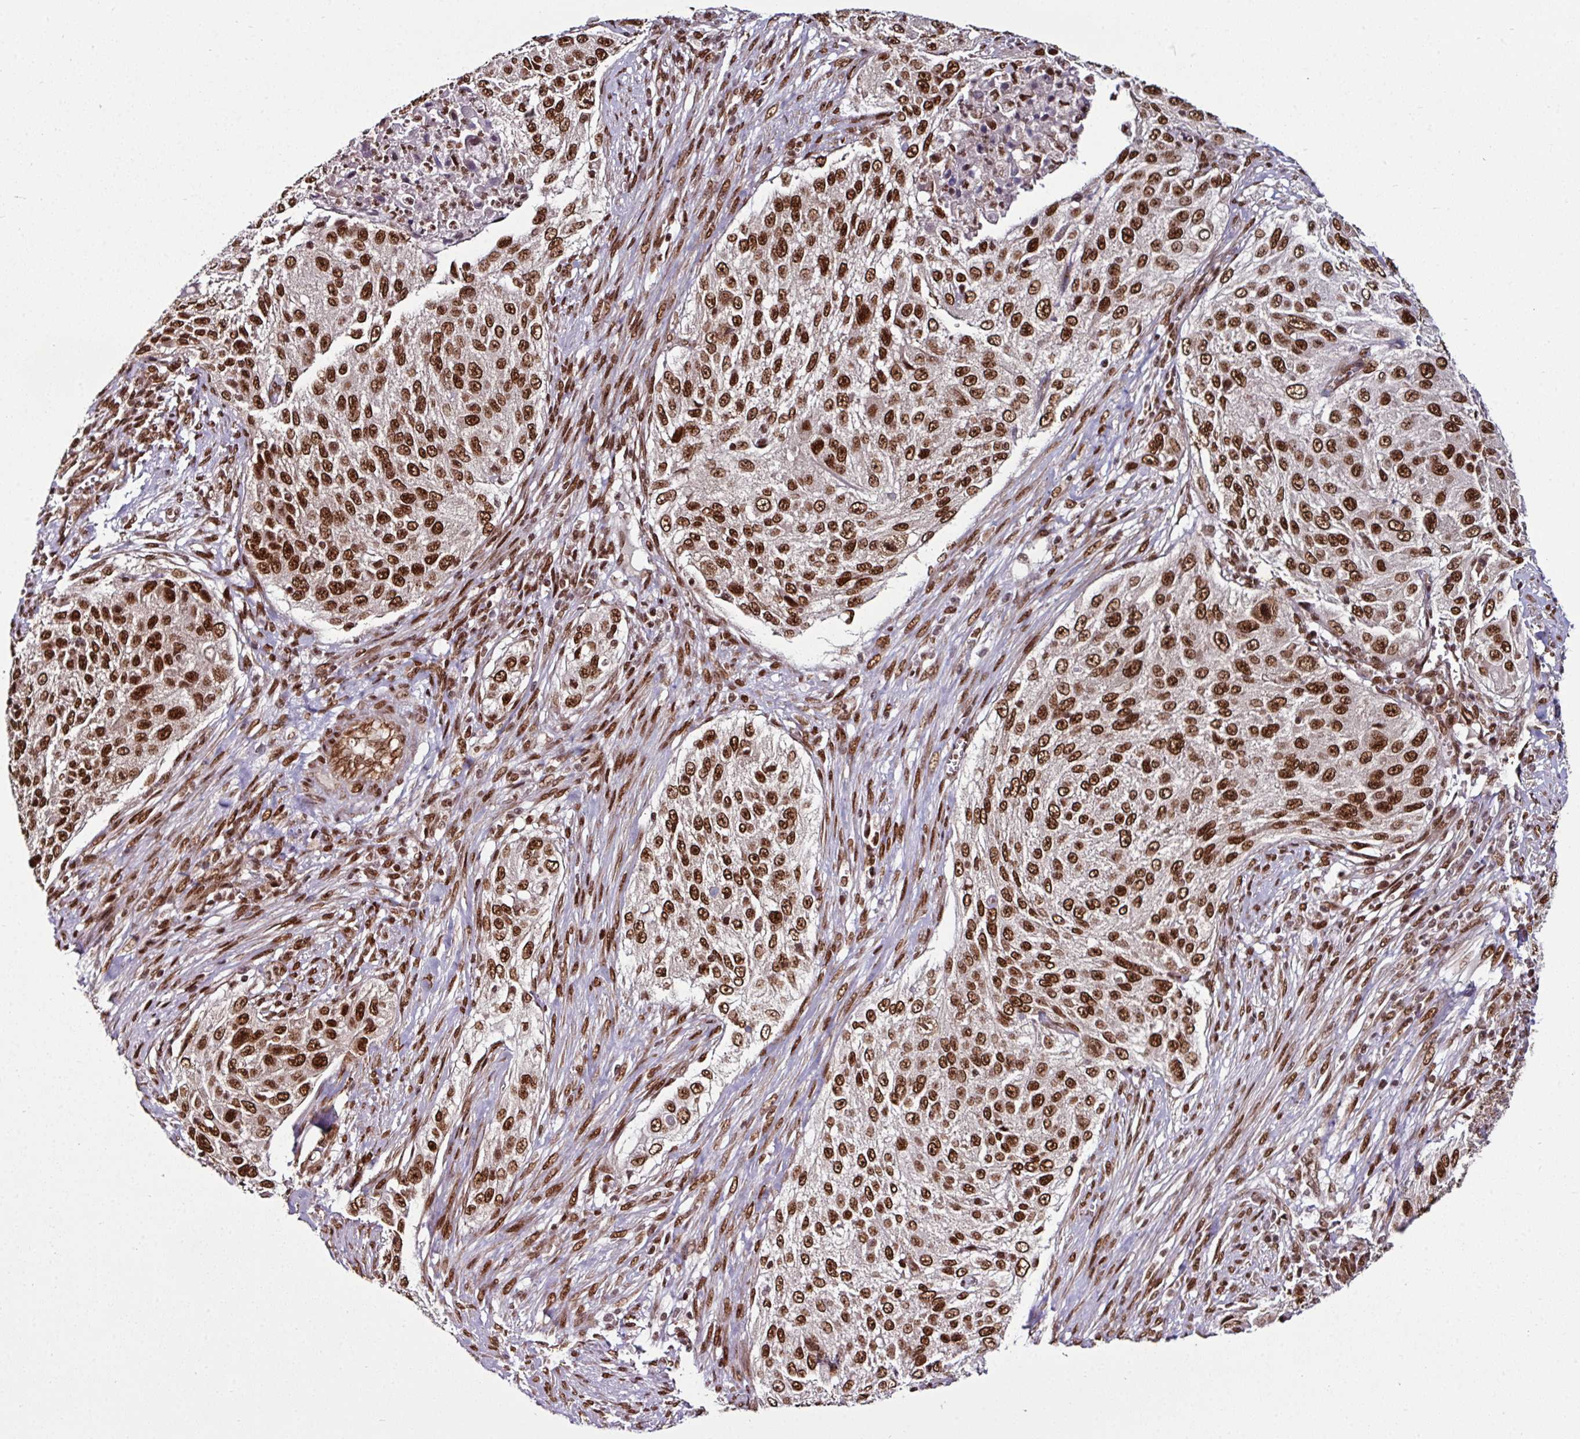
{"staining": {"intensity": "strong", "quantity": ">75%", "location": "nuclear"}, "tissue": "cervical cancer", "cell_type": "Tumor cells", "image_type": "cancer", "snomed": [{"axis": "morphology", "description": "Squamous cell carcinoma, NOS"}, {"axis": "topography", "description": "Cervix"}], "caption": "IHC photomicrograph of squamous cell carcinoma (cervical) stained for a protein (brown), which exhibits high levels of strong nuclear positivity in about >75% of tumor cells.", "gene": "MORF4L2", "patient": {"sex": "female", "age": 42}}